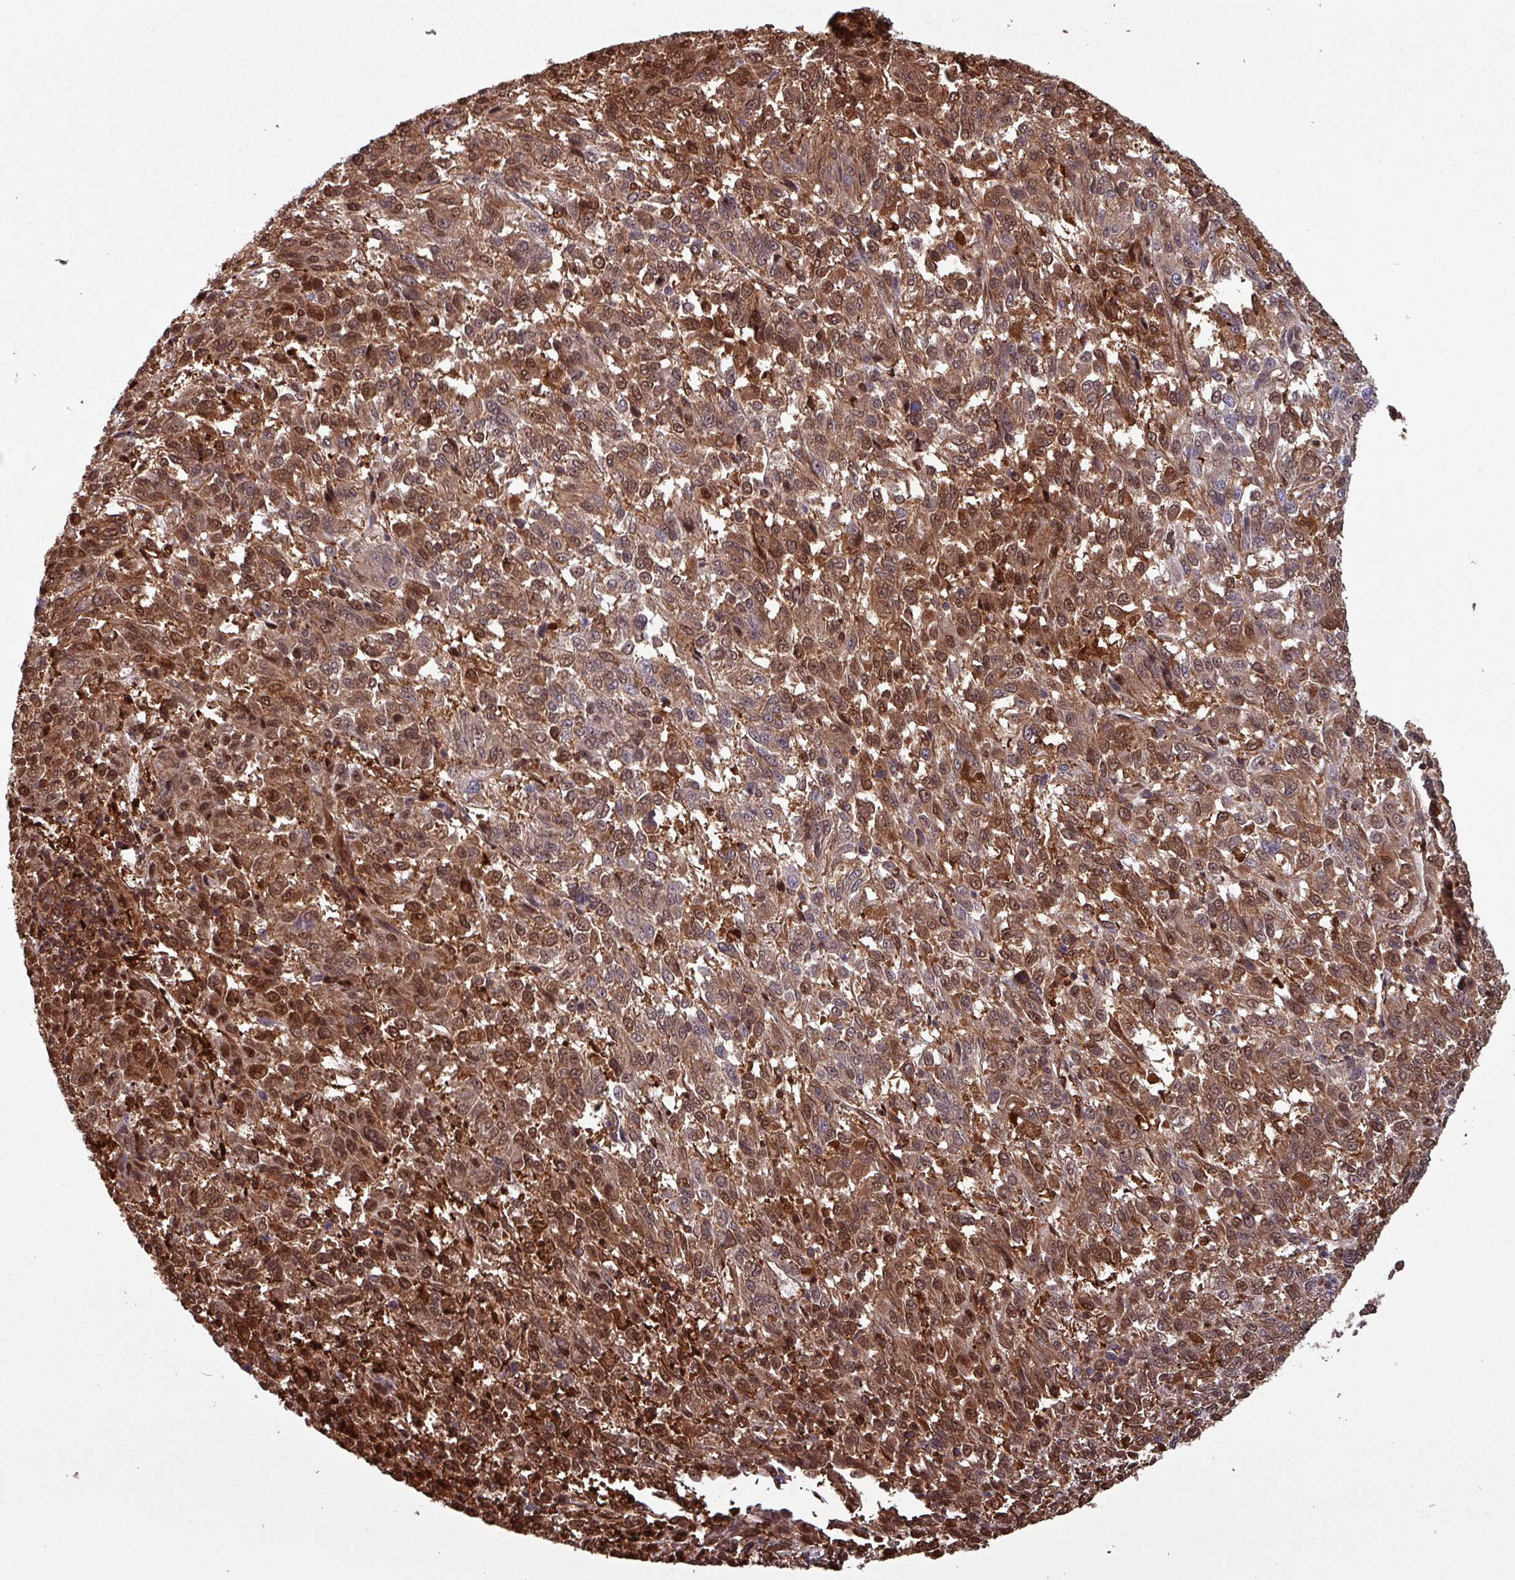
{"staining": {"intensity": "strong", "quantity": ">75%", "location": "cytoplasmic/membranous,nuclear"}, "tissue": "melanoma", "cell_type": "Tumor cells", "image_type": "cancer", "snomed": [{"axis": "morphology", "description": "Malignant melanoma, Metastatic site"}, {"axis": "topography", "description": "Lung"}], "caption": "Immunohistochemistry (IHC) of human melanoma reveals high levels of strong cytoplasmic/membranous and nuclear positivity in about >75% of tumor cells.", "gene": "PSMB8", "patient": {"sex": "male", "age": 64}}